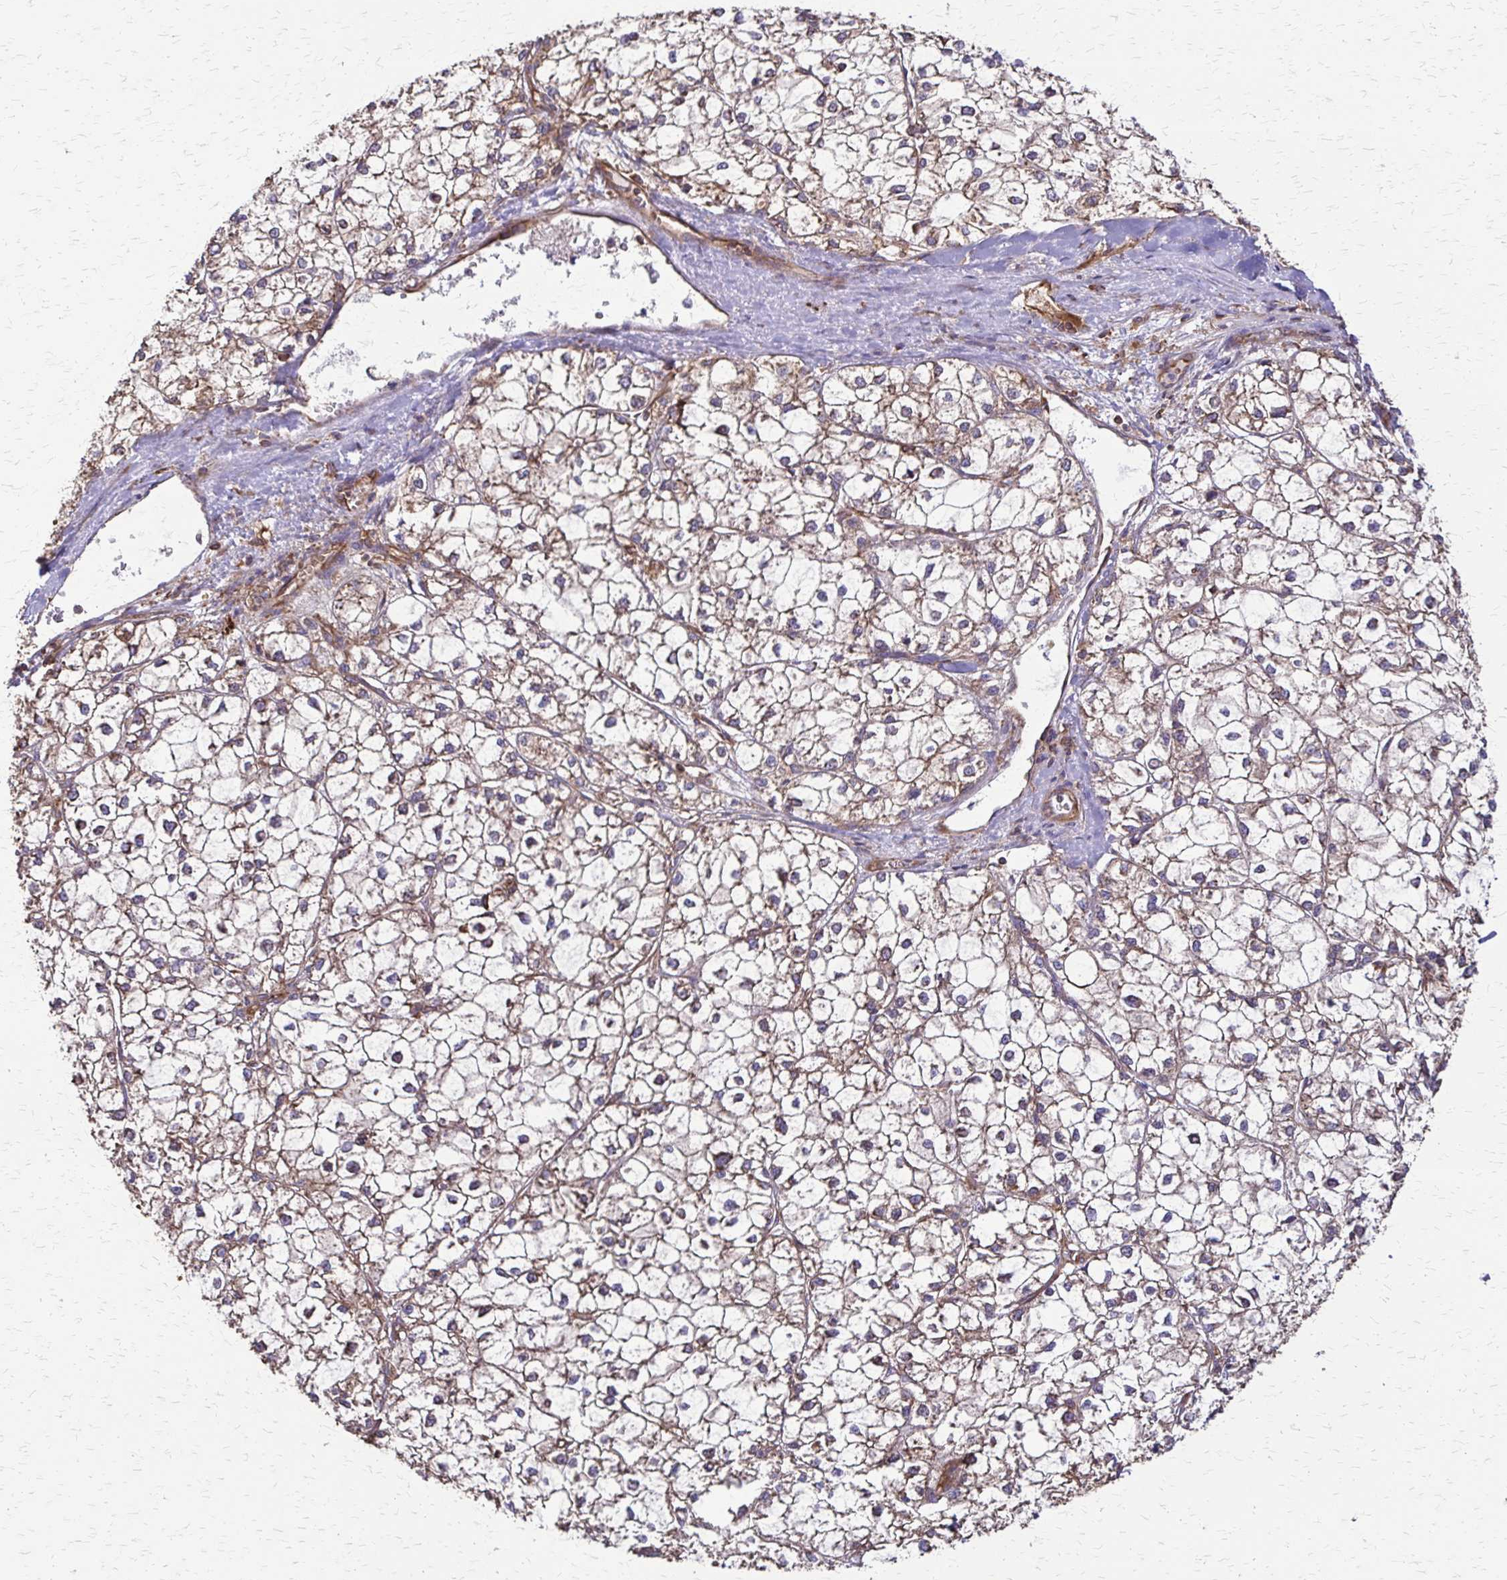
{"staining": {"intensity": "weak", "quantity": "<25%", "location": "cytoplasmic/membranous"}, "tissue": "liver cancer", "cell_type": "Tumor cells", "image_type": "cancer", "snomed": [{"axis": "morphology", "description": "Carcinoma, Hepatocellular, NOS"}, {"axis": "topography", "description": "Liver"}], "caption": "This is an IHC photomicrograph of liver hepatocellular carcinoma. There is no staining in tumor cells.", "gene": "EEF2", "patient": {"sex": "female", "age": 43}}